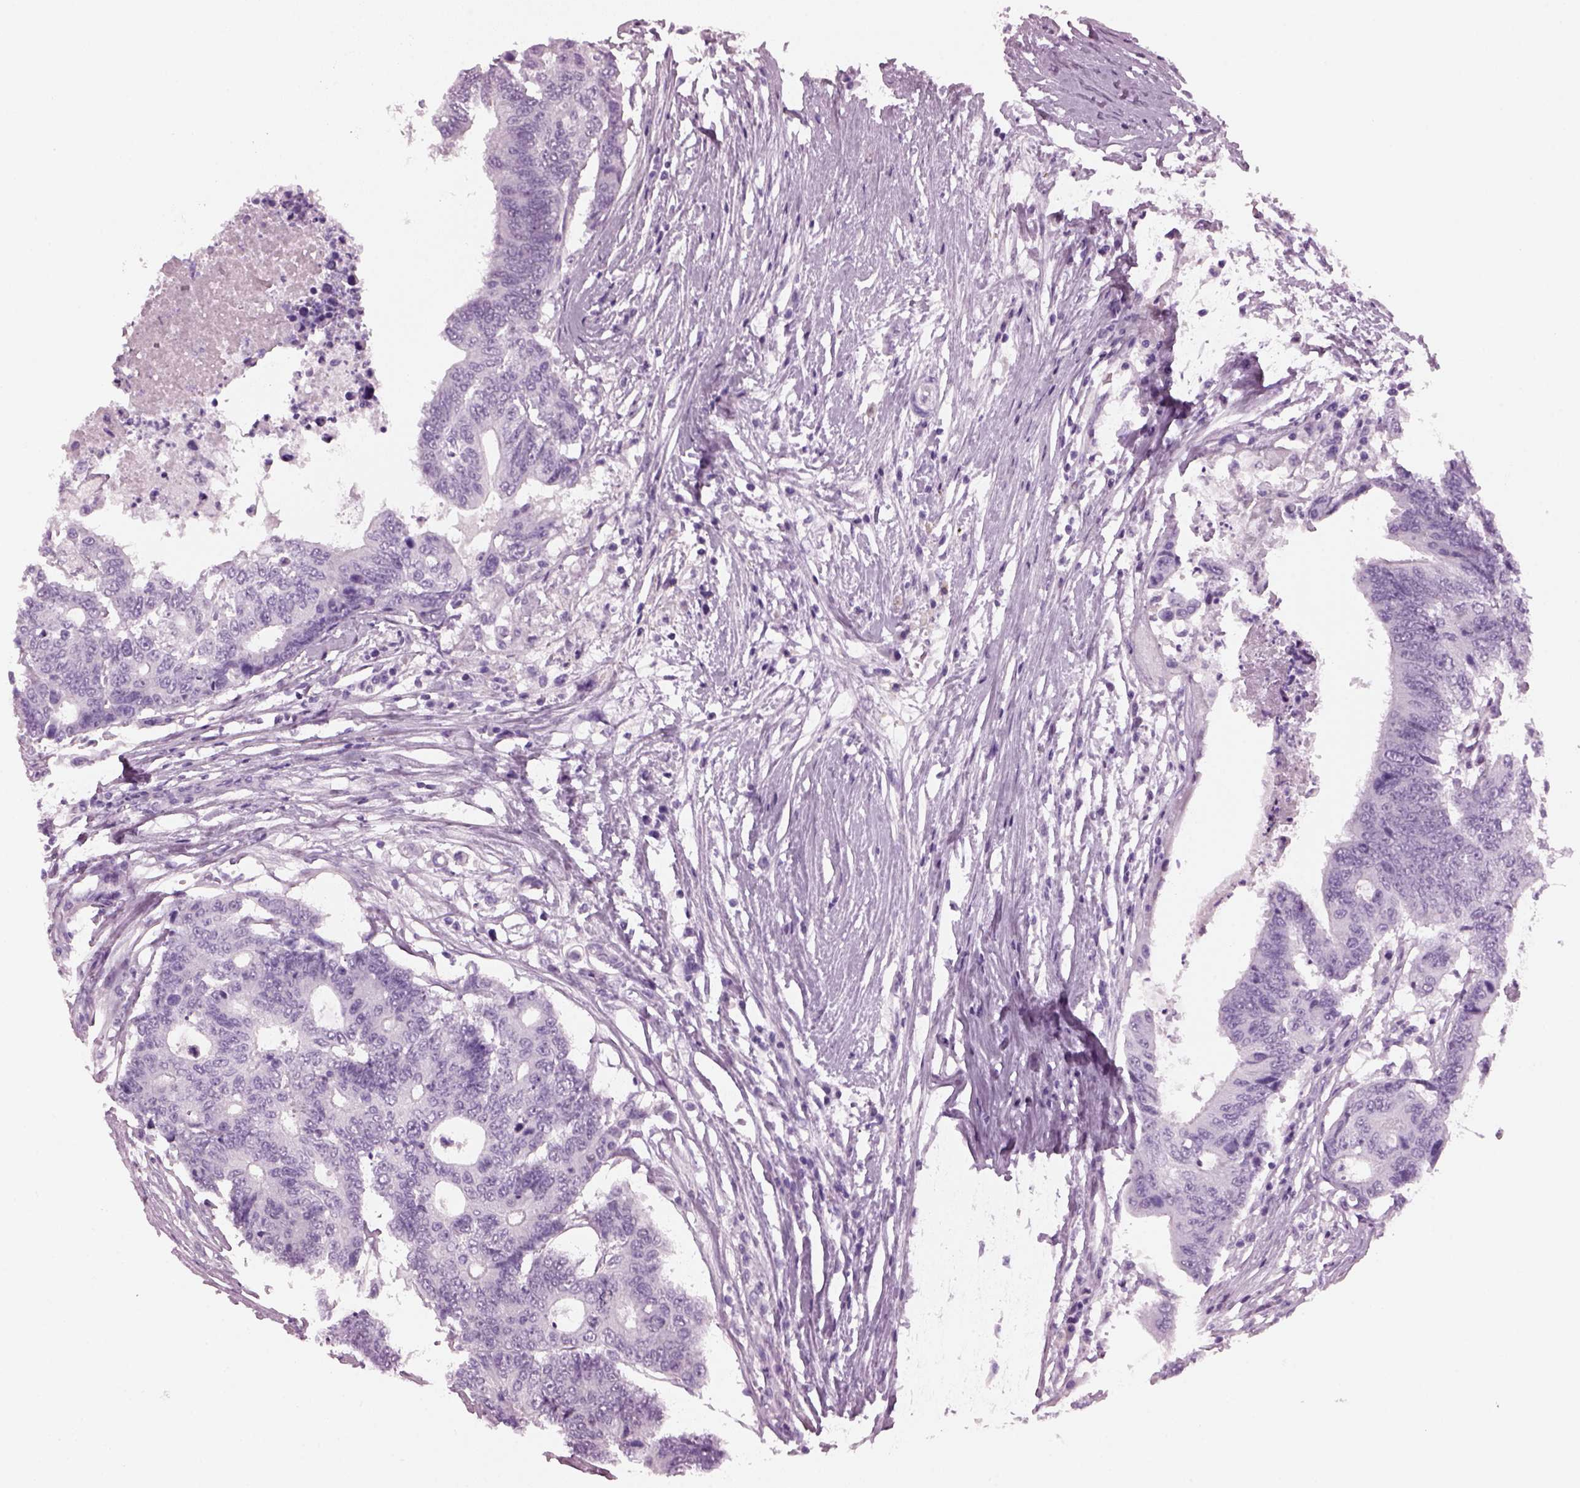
{"staining": {"intensity": "negative", "quantity": "none", "location": "none"}, "tissue": "colorectal cancer", "cell_type": "Tumor cells", "image_type": "cancer", "snomed": [{"axis": "morphology", "description": "Adenocarcinoma, NOS"}, {"axis": "topography", "description": "Colon"}], "caption": "A high-resolution photomicrograph shows IHC staining of colorectal adenocarcinoma, which demonstrates no significant positivity in tumor cells.", "gene": "KRTAP3-2", "patient": {"sex": "female", "age": 48}}